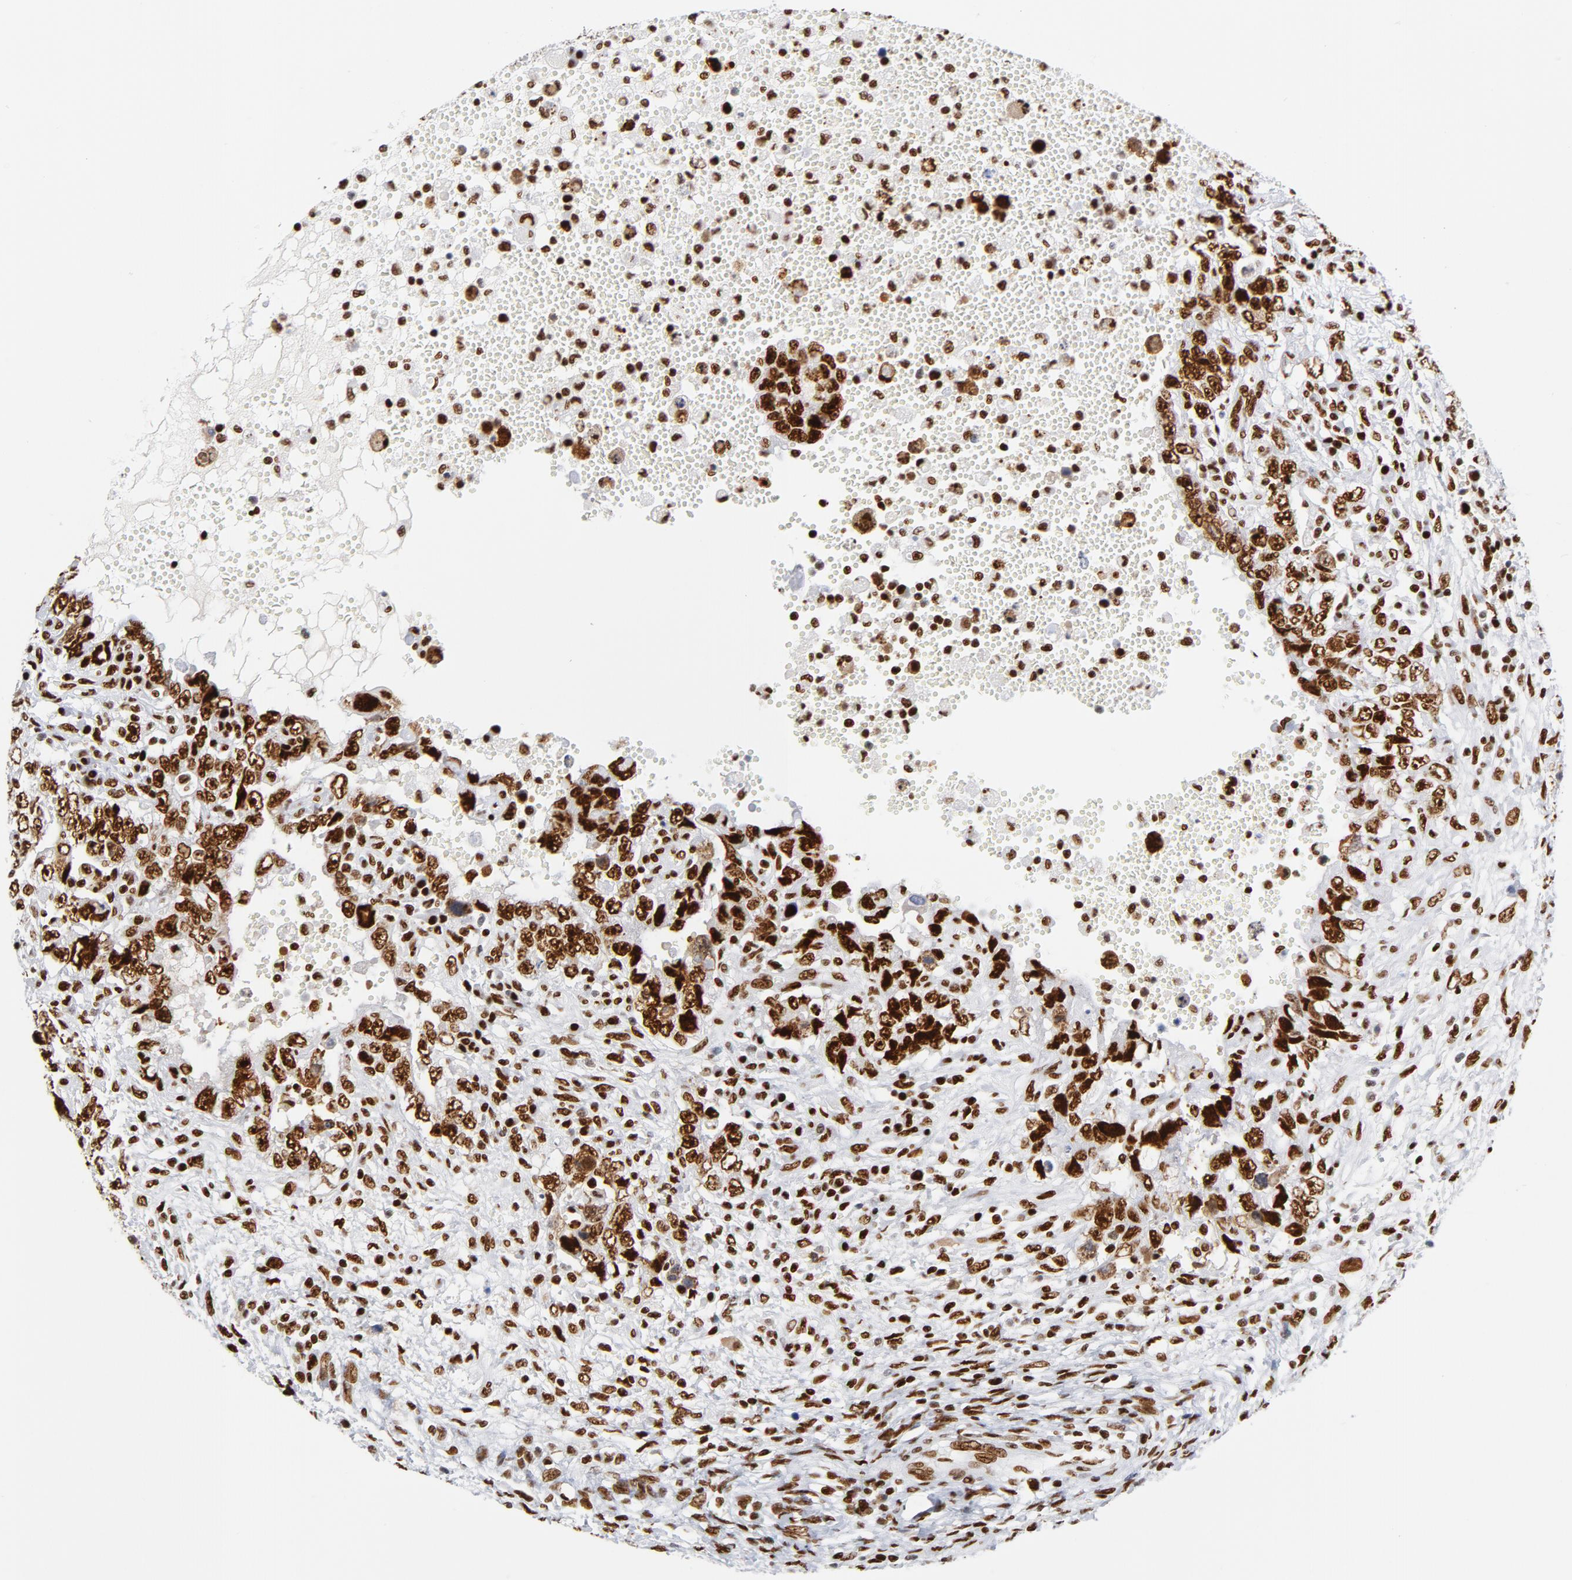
{"staining": {"intensity": "strong", "quantity": ">75%", "location": "nuclear"}, "tissue": "testis cancer", "cell_type": "Tumor cells", "image_type": "cancer", "snomed": [{"axis": "morphology", "description": "Carcinoma, Embryonal, NOS"}, {"axis": "topography", "description": "Testis"}], "caption": "About >75% of tumor cells in human testis cancer show strong nuclear protein positivity as visualized by brown immunohistochemical staining.", "gene": "XRCC5", "patient": {"sex": "male", "age": 26}}